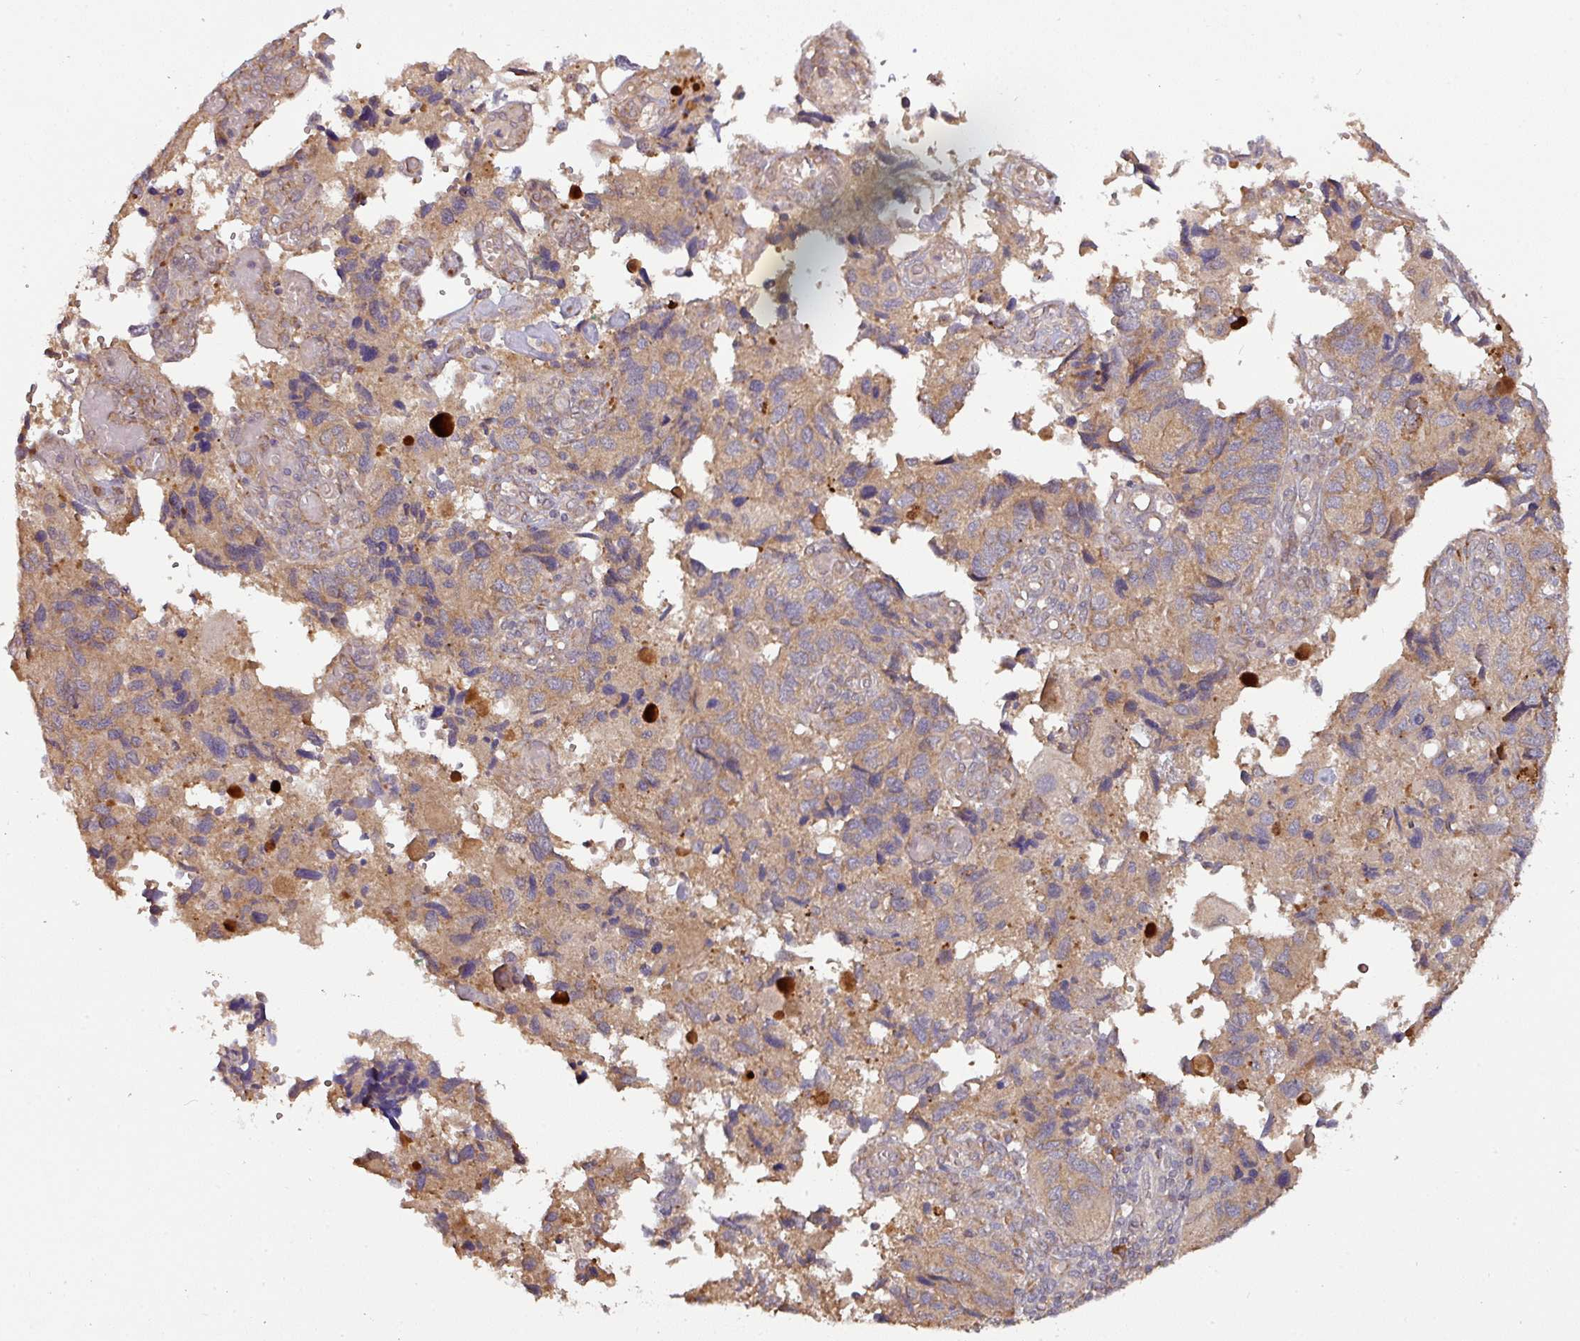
{"staining": {"intensity": "moderate", "quantity": ">75%", "location": "cytoplasmic/membranous"}, "tissue": "endometrial cancer", "cell_type": "Tumor cells", "image_type": "cancer", "snomed": [{"axis": "morphology", "description": "Carcinoma, NOS"}, {"axis": "topography", "description": "Uterus"}], "caption": "Endometrial cancer stained for a protein displays moderate cytoplasmic/membranous positivity in tumor cells. The staining was performed using DAB (3,3'-diaminobenzidine), with brown indicating positive protein expression. Nuclei are stained blue with hematoxylin.", "gene": "GALP", "patient": {"sex": "female", "age": 76}}